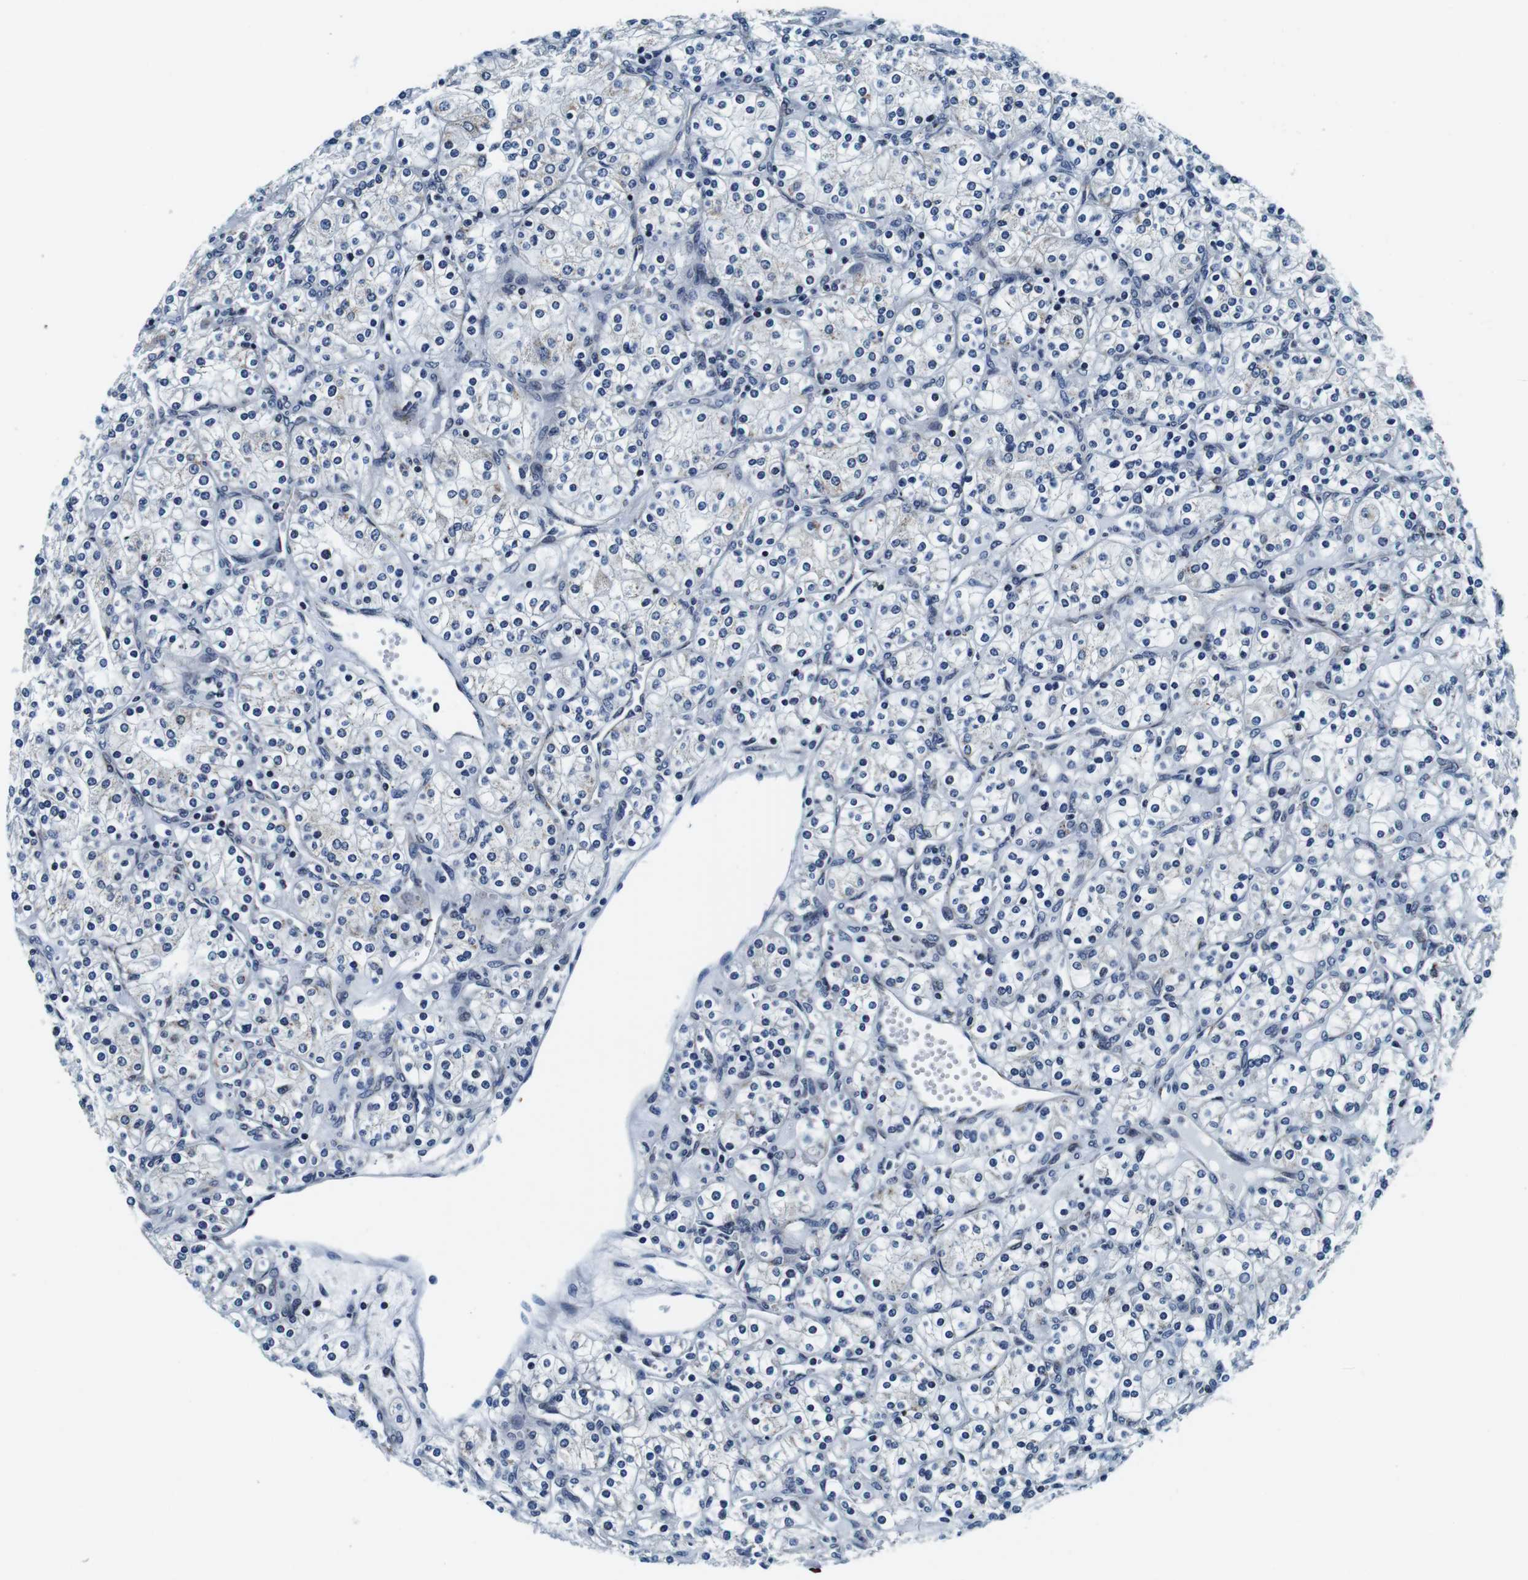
{"staining": {"intensity": "negative", "quantity": "none", "location": "none"}, "tissue": "renal cancer", "cell_type": "Tumor cells", "image_type": "cancer", "snomed": [{"axis": "morphology", "description": "Adenocarcinoma, NOS"}, {"axis": "topography", "description": "Kidney"}], "caption": "DAB immunohistochemical staining of renal adenocarcinoma demonstrates no significant positivity in tumor cells.", "gene": "FAR2", "patient": {"sex": "male", "age": 77}}